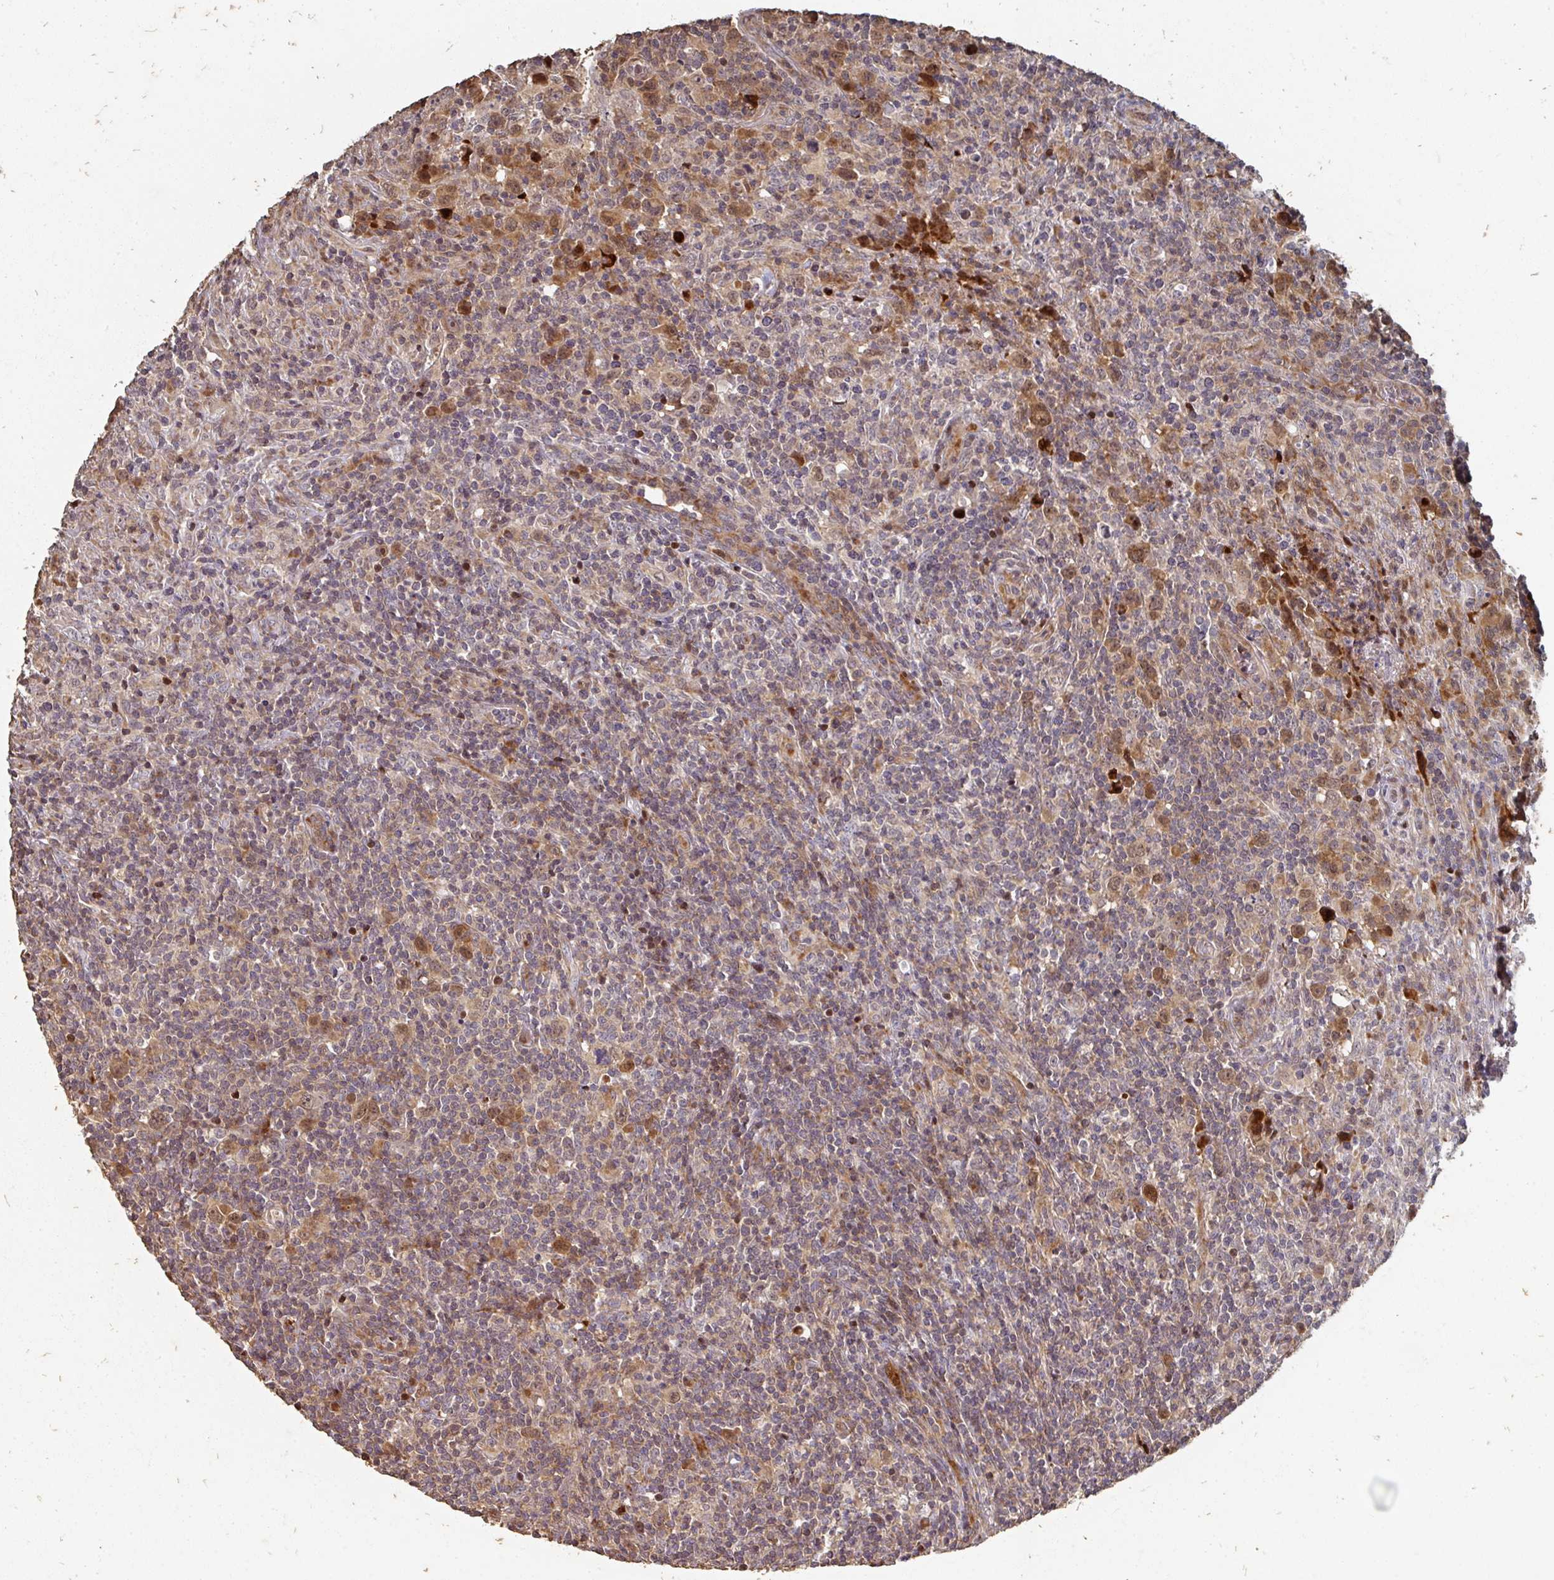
{"staining": {"intensity": "moderate", "quantity": "25%-75%", "location": "cytoplasmic/membranous"}, "tissue": "lymphoma", "cell_type": "Tumor cells", "image_type": "cancer", "snomed": [{"axis": "morphology", "description": "Hodgkin's disease, NOS"}, {"axis": "topography", "description": "Lymph node"}], "caption": "Moderate cytoplasmic/membranous protein positivity is appreciated in about 25%-75% of tumor cells in lymphoma.", "gene": "CA7", "patient": {"sex": "female", "age": 18}}